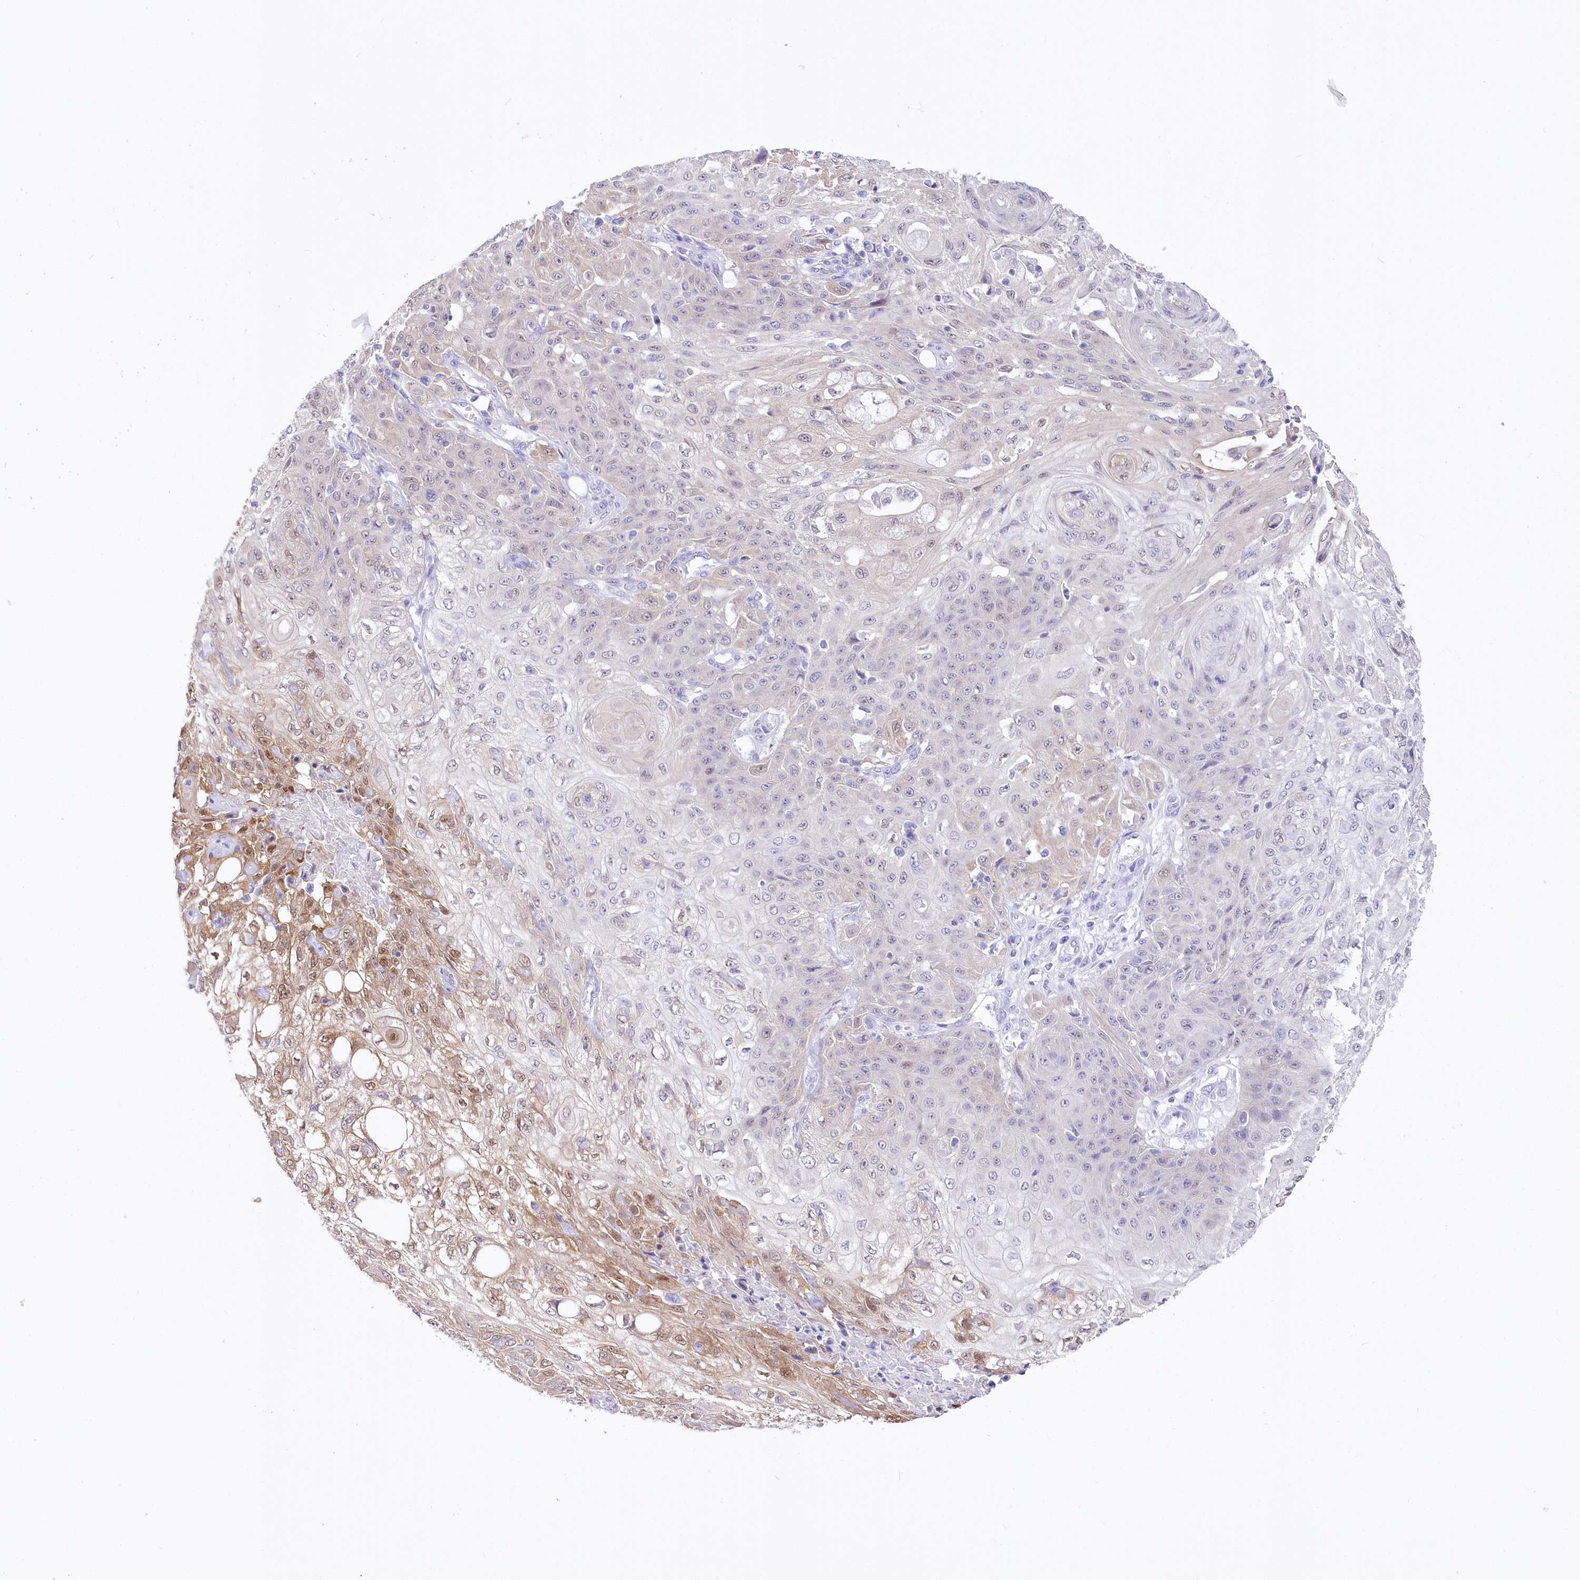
{"staining": {"intensity": "moderate", "quantity": "<25%", "location": "cytoplasmic/membranous,nuclear"}, "tissue": "skin cancer", "cell_type": "Tumor cells", "image_type": "cancer", "snomed": [{"axis": "morphology", "description": "Squamous cell carcinoma, NOS"}, {"axis": "morphology", "description": "Squamous cell carcinoma, metastatic, NOS"}, {"axis": "topography", "description": "Skin"}, {"axis": "topography", "description": "Lymph node"}], "caption": "Immunohistochemistry (DAB) staining of skin cancer displays moderate cytoplasmic/membranous and nuclear protein staining in about <25% of tumor cells. The staining was performed using DAB (3,3'-diaminobenzidine) to visualize the protein expression in brown, while the nuclei were stained in blue with hematoxylin (Magnification: 20x).", "gene": "UBA6", "patient": {"sex": "male", "age": 75}}